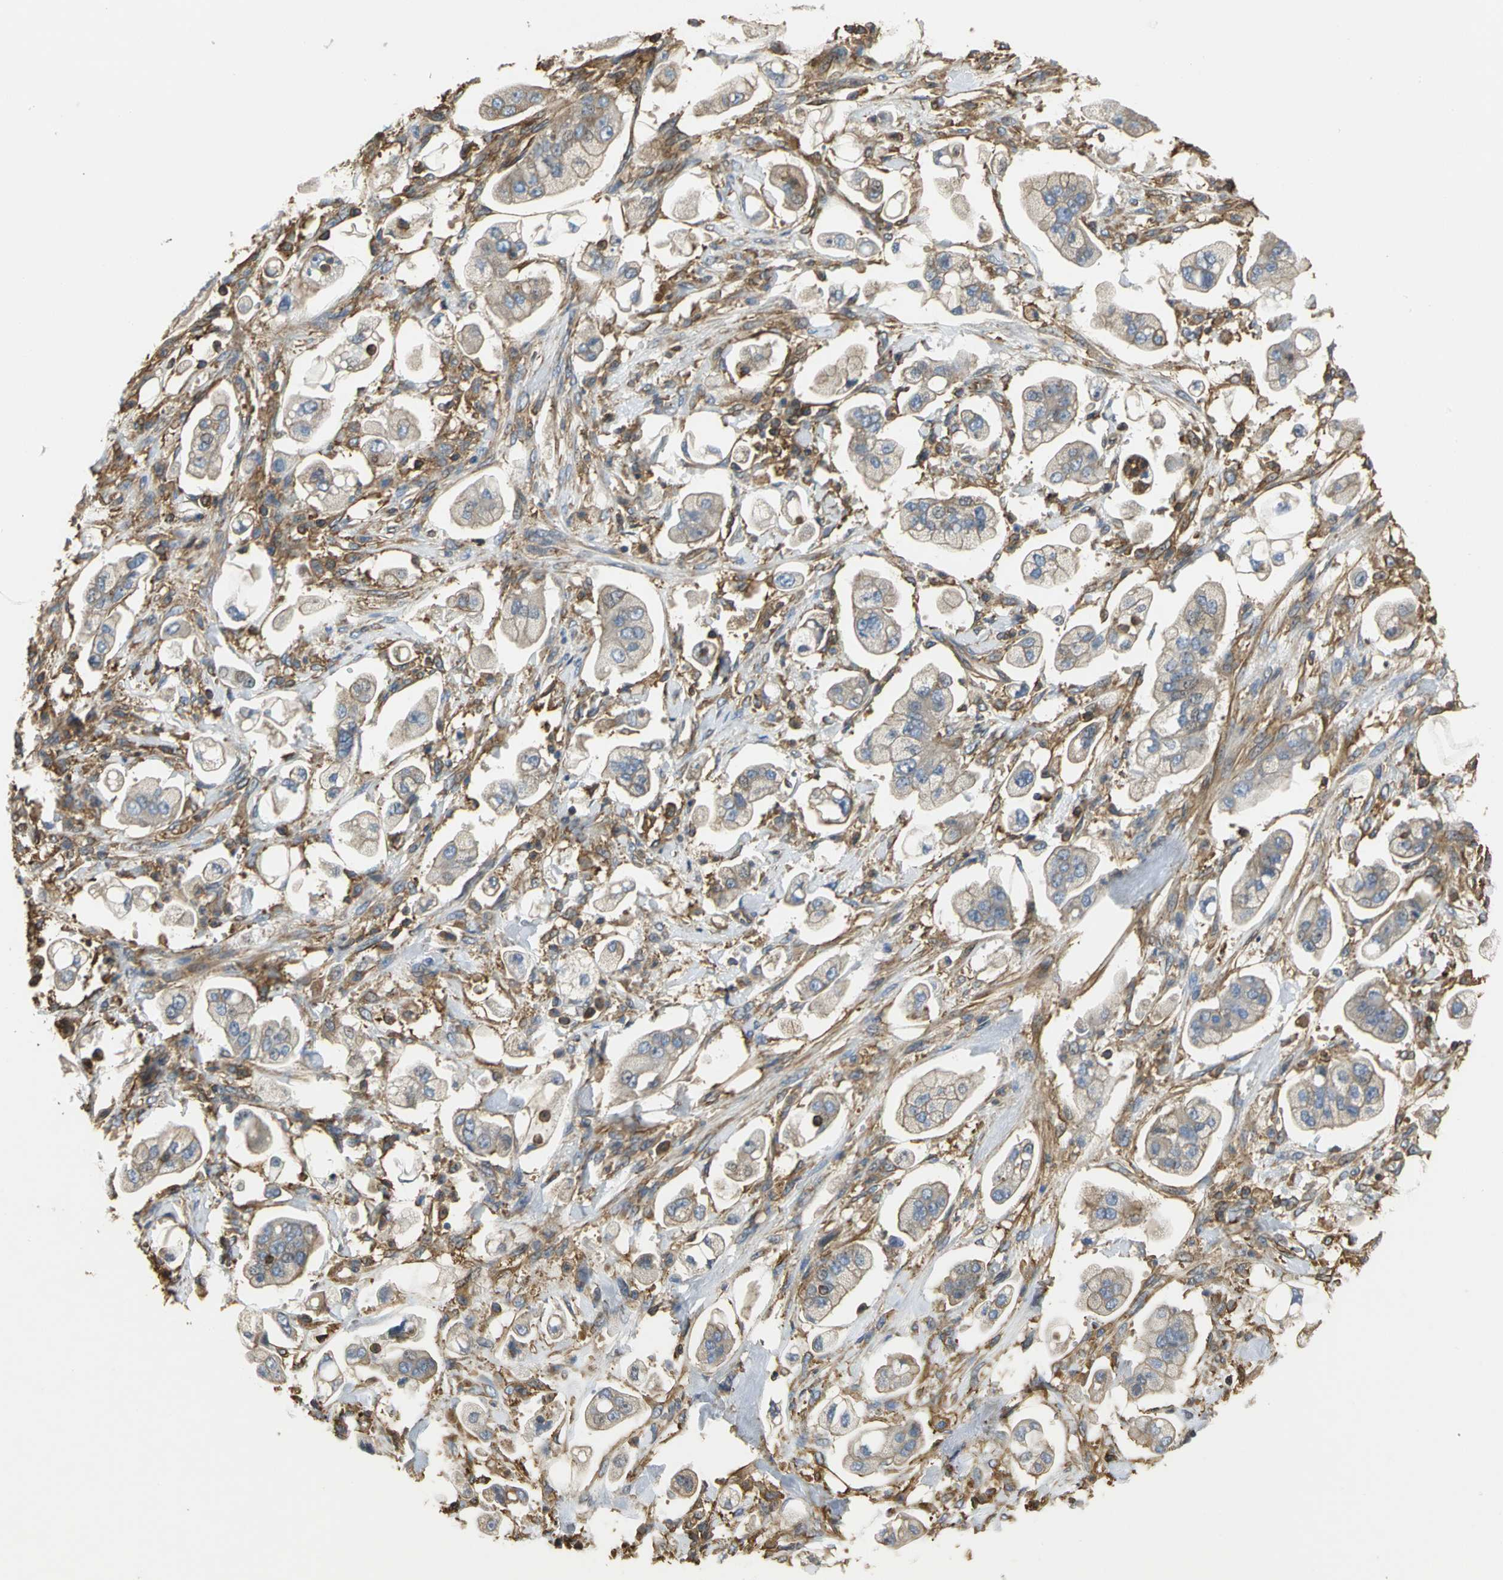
{"staining": {"intensity": "negative", "quantity": "none", "location": "none"}, "tissue": "stomach cancer", "cell_type": "Tumor cells", "image_type": "cancer", "snomed": [{"axis": "morphology", "description": "Adenocarcinoma, NOS"}, {"axis": "topography", "description": "Stomach"}], "caption": "Micrograph shows no protein positivity in tumor cells of stomach cancer (adenocarcinoma) tissue. (DAB IHC with hematoxylin counter stain).", "gene": "TLN1", "patient": {"sex": "male", "age": 62}}